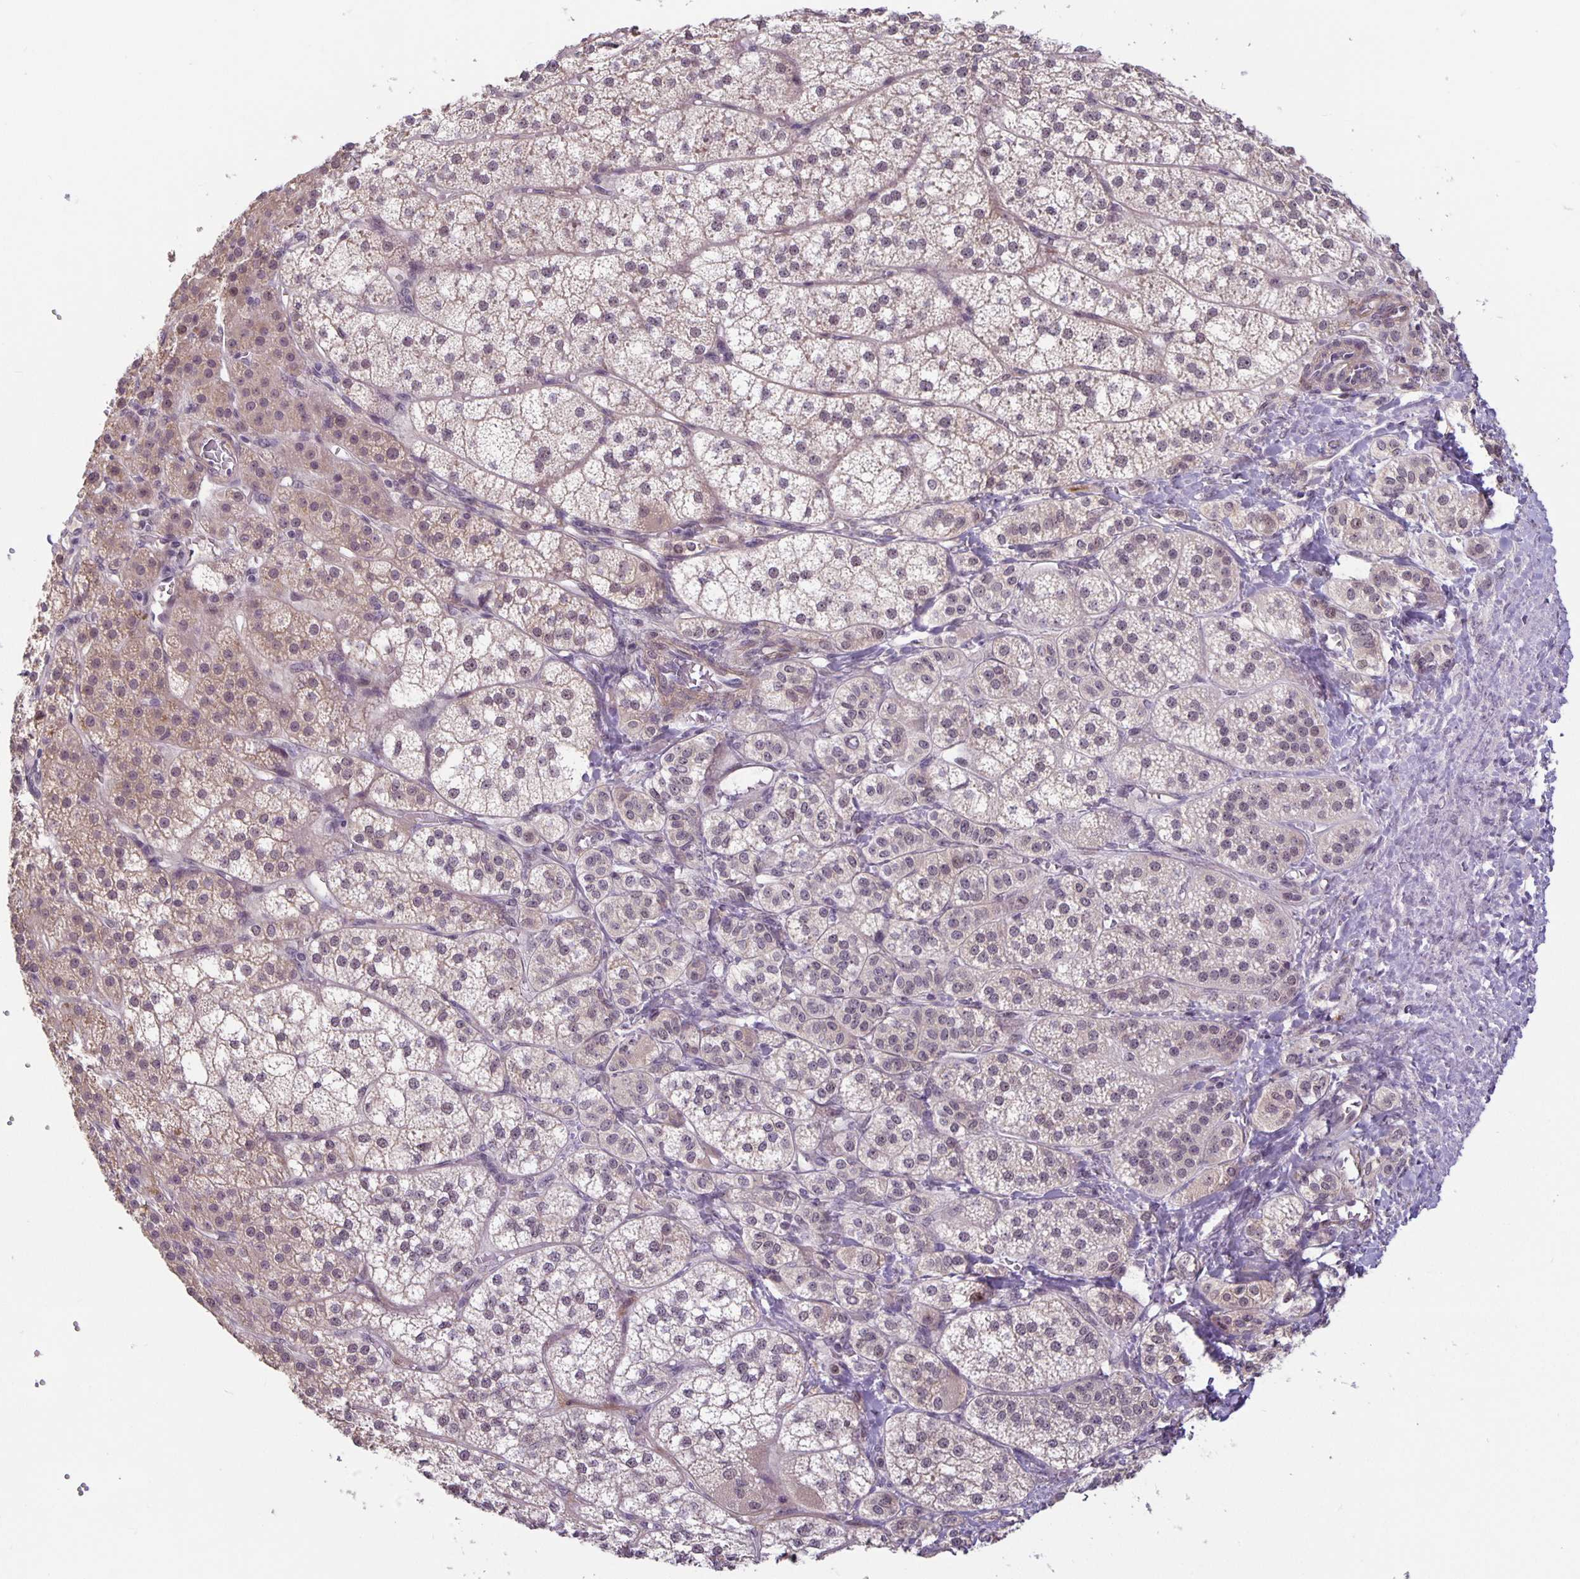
{"staining": {"intensity": "weak", "quantity": "25%-75%", "location": "cytoplasmic/membranous,nuclear"}, "tissue": "adrenal gland", "cell_type": "Glandular cells", "image_type": "normal", "snomed": [{"axis": "morphology", "description": "Normal tissue, NOS"}, {"axis": "topography", "description": "Adrenal gland"}], "caption": "DAB immunohistochemical staining of unremarkable human adrenal gland exhibits weak cytoplasmic/membranous,nuclear protein expression in about 25%-75% of glandular cells. The staining was performed using DAB, with brown indicating positive protein expression. Nuclei are stained blue with hematoxylin.", "gene": "ARVCF", "patient": {"sex": "female", "age": 60}}